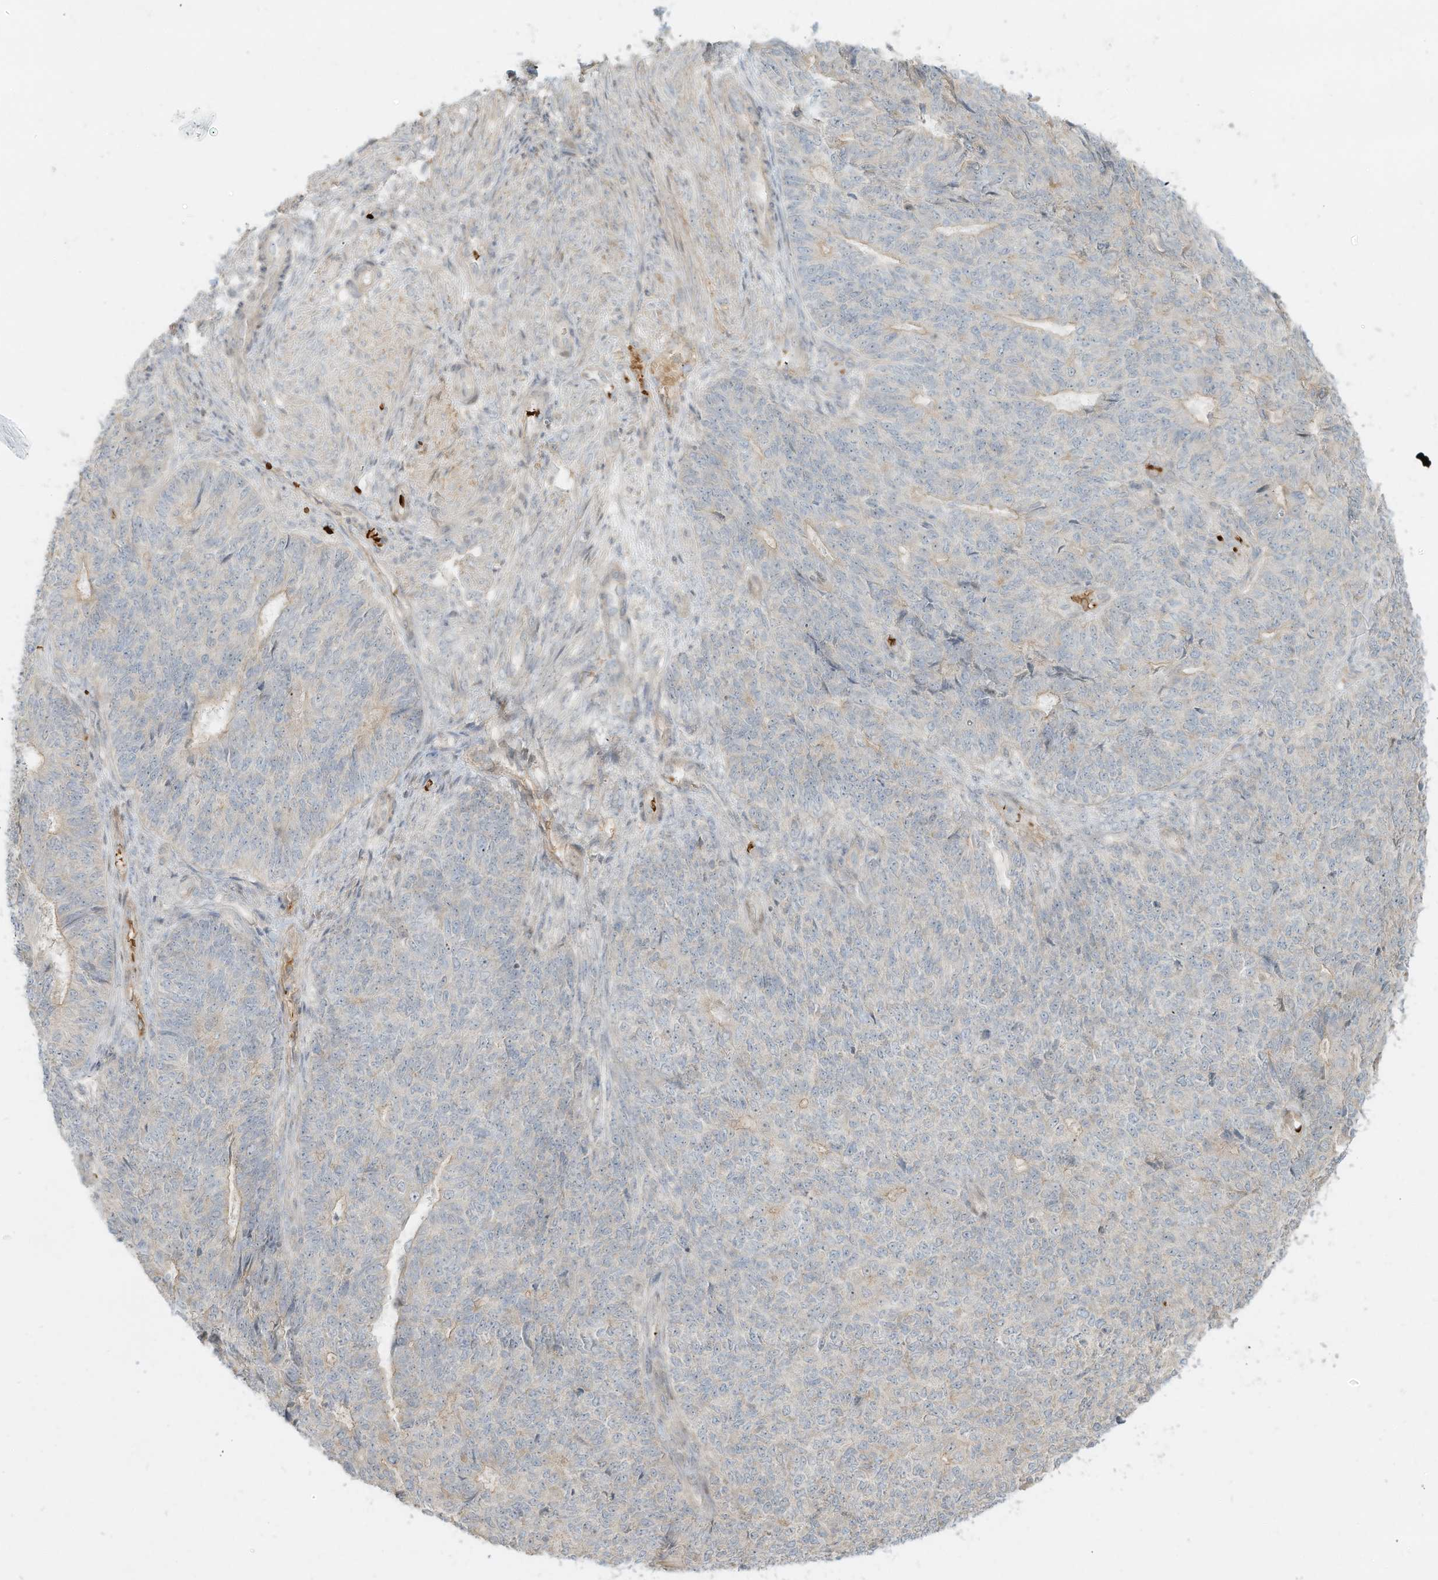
{"staining": {"intensity": "weak", "quantity": "<25%", "location": "cytoplasmic/membranous"}, "tissue": "endometrial cancer", "cell_type": "Tumor cells", "image_type": "cancer", "snomed": [{"axis": "morphology", "description": "Adenocarcinoma, NOS"}, {"axis": "topography", "description": "Endometrium"}], "caption": "Endometrial adenocarcinoma was stained to show a protein in brown. There is no significant positivity in tumor cells.", "gene": "OFD1", "patient": {"sex": "female", "age": 32}}